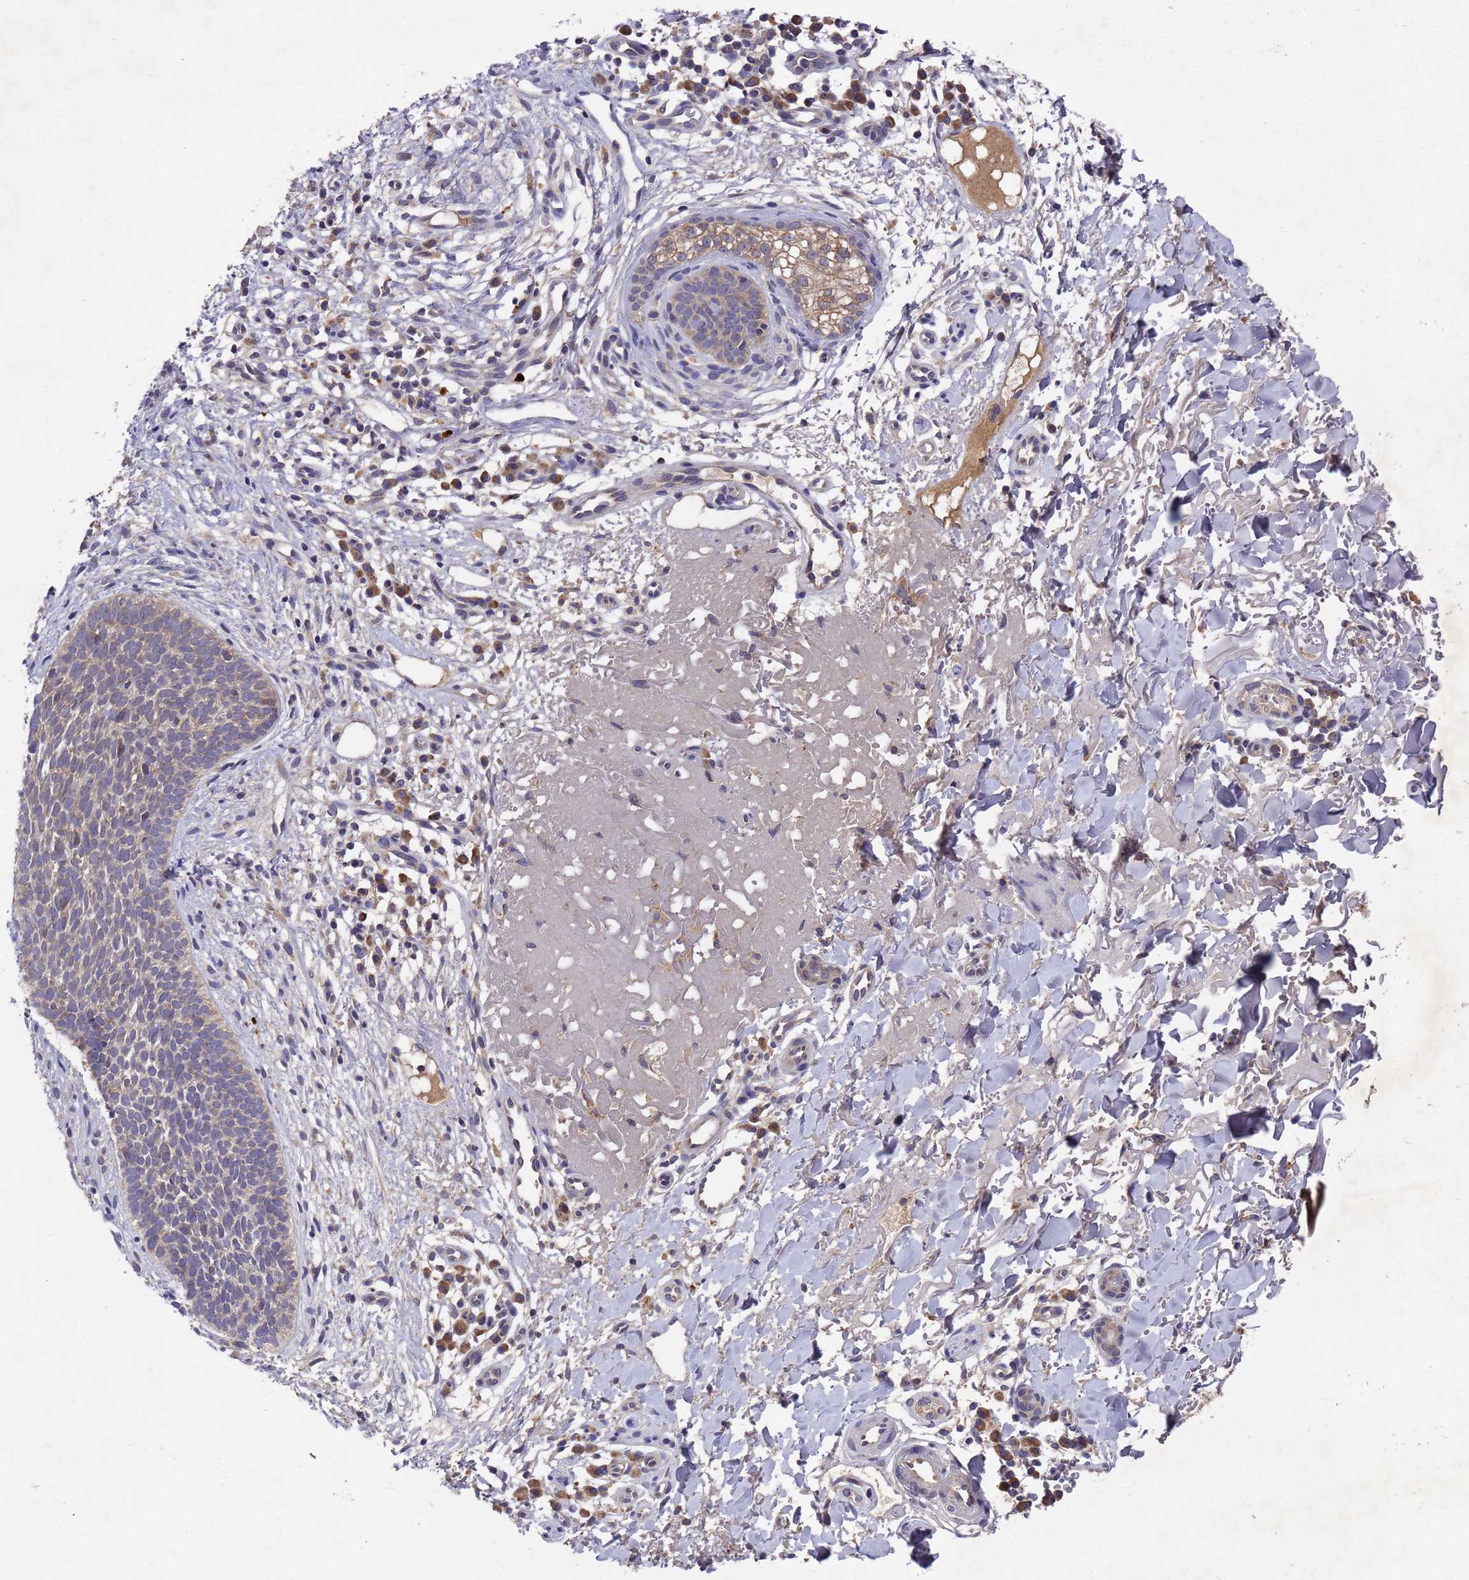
{"staining": {"intensity": "weak", "quantity": "<25%", "location": "cytoplasmic/membranous"}, "tissue": "skin cancer", "cell_type": "Tumor cells", "image_type": "cancer", "snomed": [{"axis": "morphology", "description": "Basal cell carcinoma"}, {"axis": "topography", "description": "Skin"}], "caption": "Tumor cells are negative for protein expression in human basal cell carcinoma (skin). (Immunohistochemistry (ihc), brightfield microscopy, high magnification).", "gene": "DCAF12L2", "patient": {"sex": "male", "age": 84}}